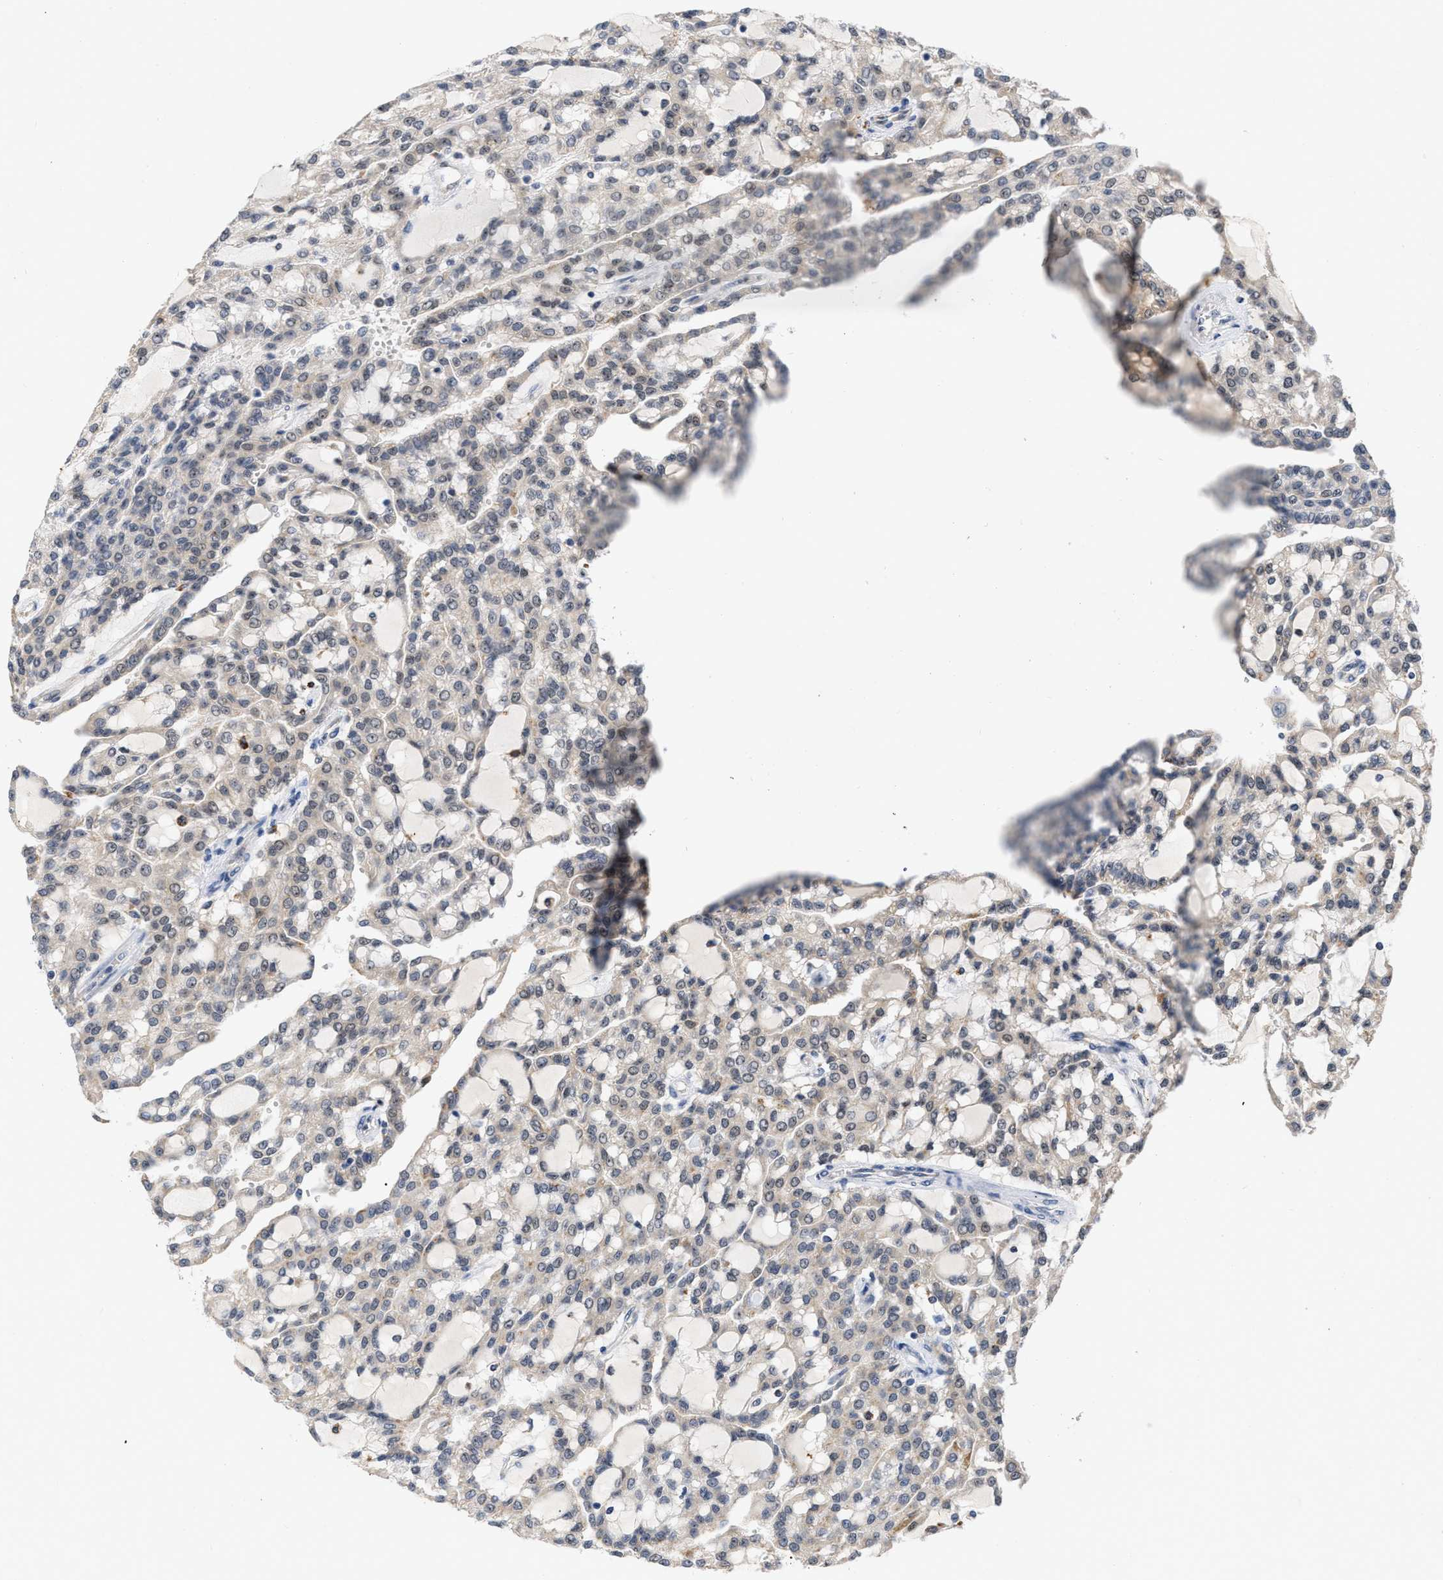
{"staining": {"intensity": "negative", "quantity": "none", "location": "none"}, "tissue": "renal cancer", "cell_type": "Tumor cells", "image_type": "cancer", "snomed": [{"axis": "morphology", "description": "Adenocarcinoma, NOS"}, {"axis": "topography", "description": "Kidney"}], "caption": "Tumor cells show no significant protein staining in renal cancer (adenocarcinoma).", "gene": "ELAC2", "patient": {"sex": "male", "age": 63}}